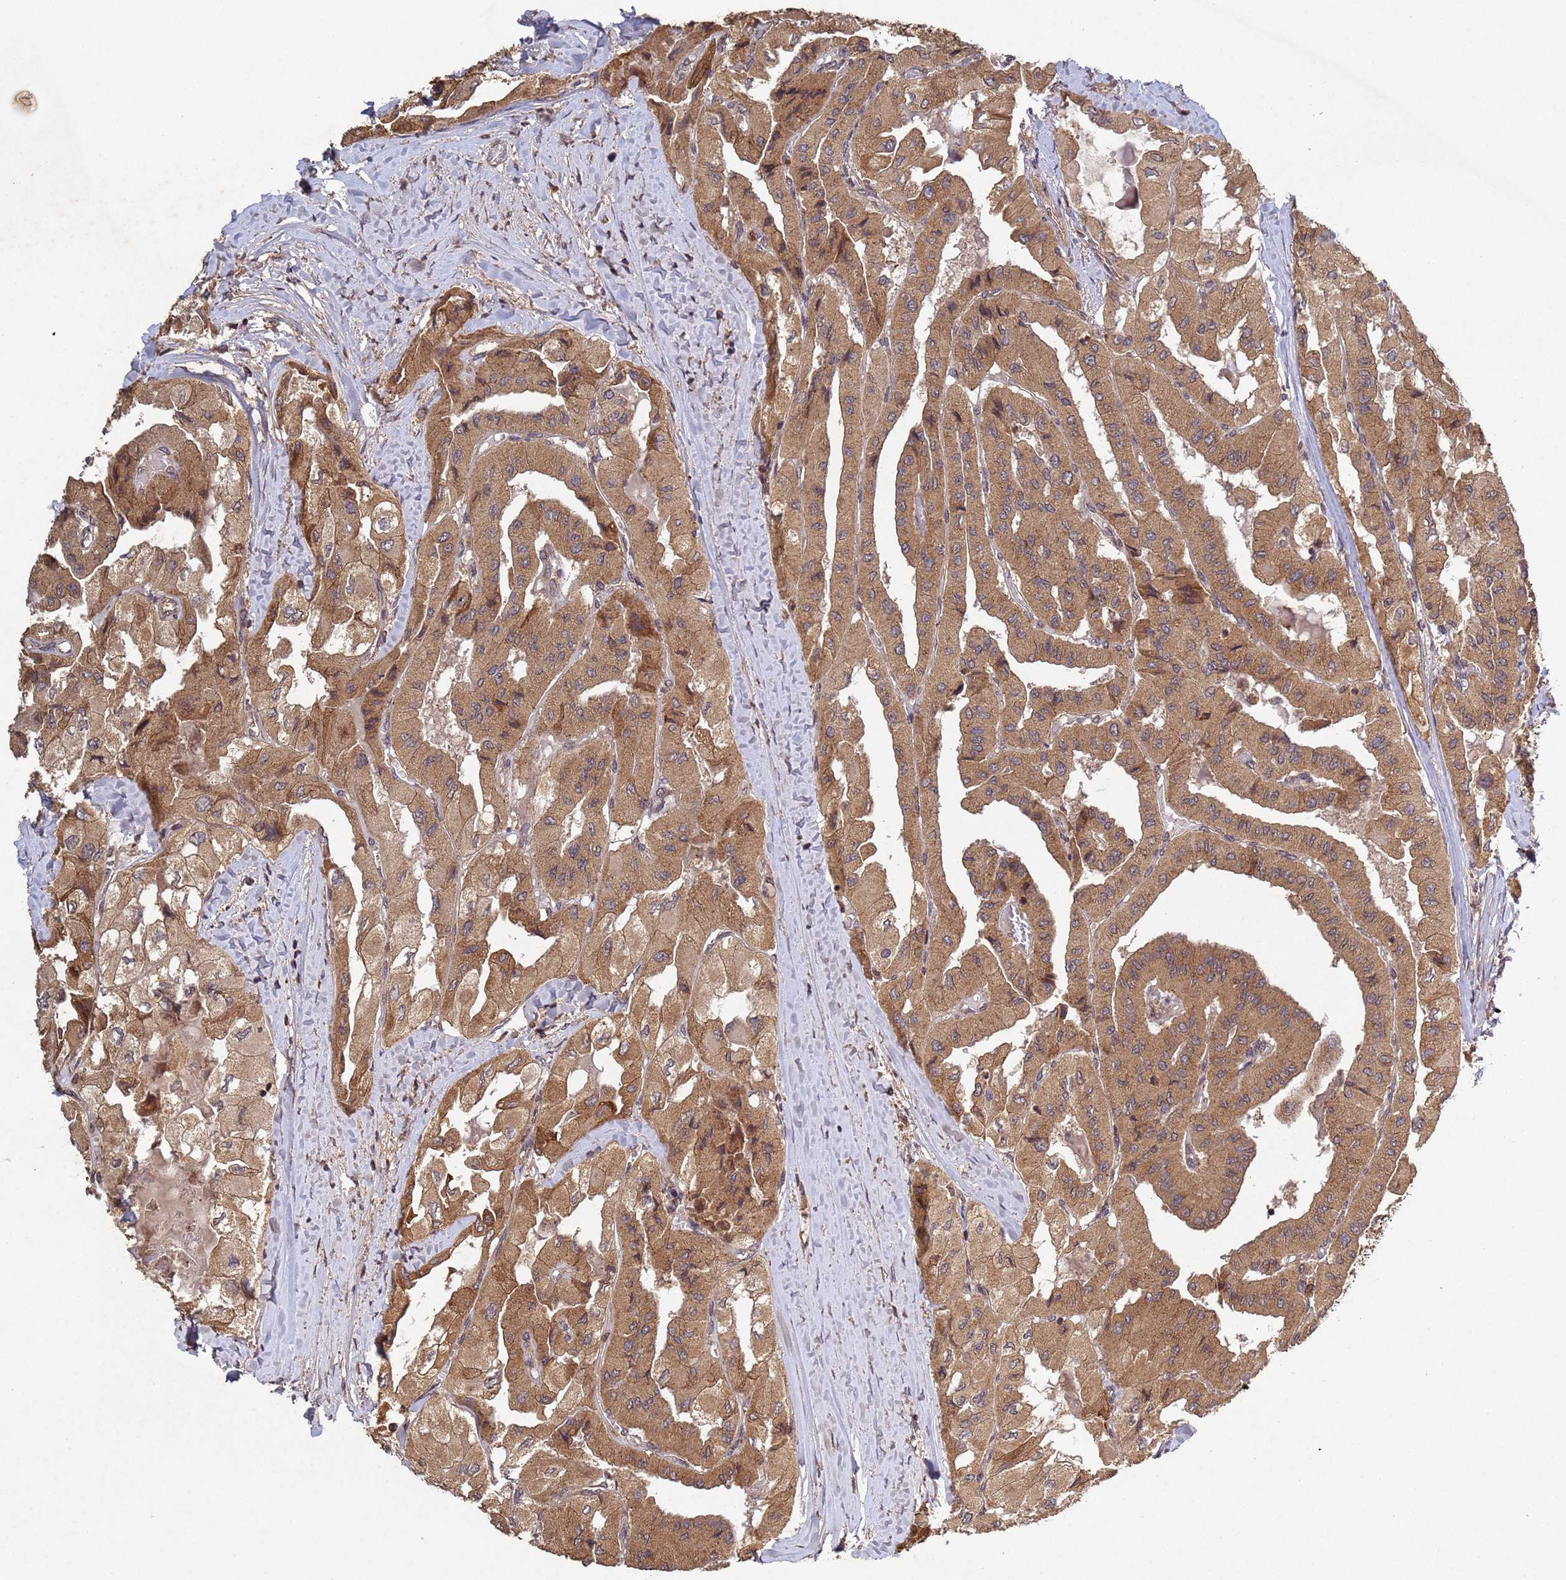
{"staining": {"intensity": "moderate", "quantity": ">75%", "location": "cytoplasmic/membranous"}, "tissue": "thyroid cancer", "cell_type": "Tumor cells", "image_type": "cancer", "snomed": [{"axis": "morphology", "description": "Normal tissue, NOS"}, {"axis": "morphology", "description": "Papillary adenocarcinoma, NOS"}, {"axis": "topography", "description": "Thyroid gland"}], "caption": "Thyroid papillary adenocarcinoma stained for a protein displays moderate cytoplasmic/membranous positivity in tumor cells.", "gene": "FASTKD1", "patient": {"sex": "female", "age": 59}}